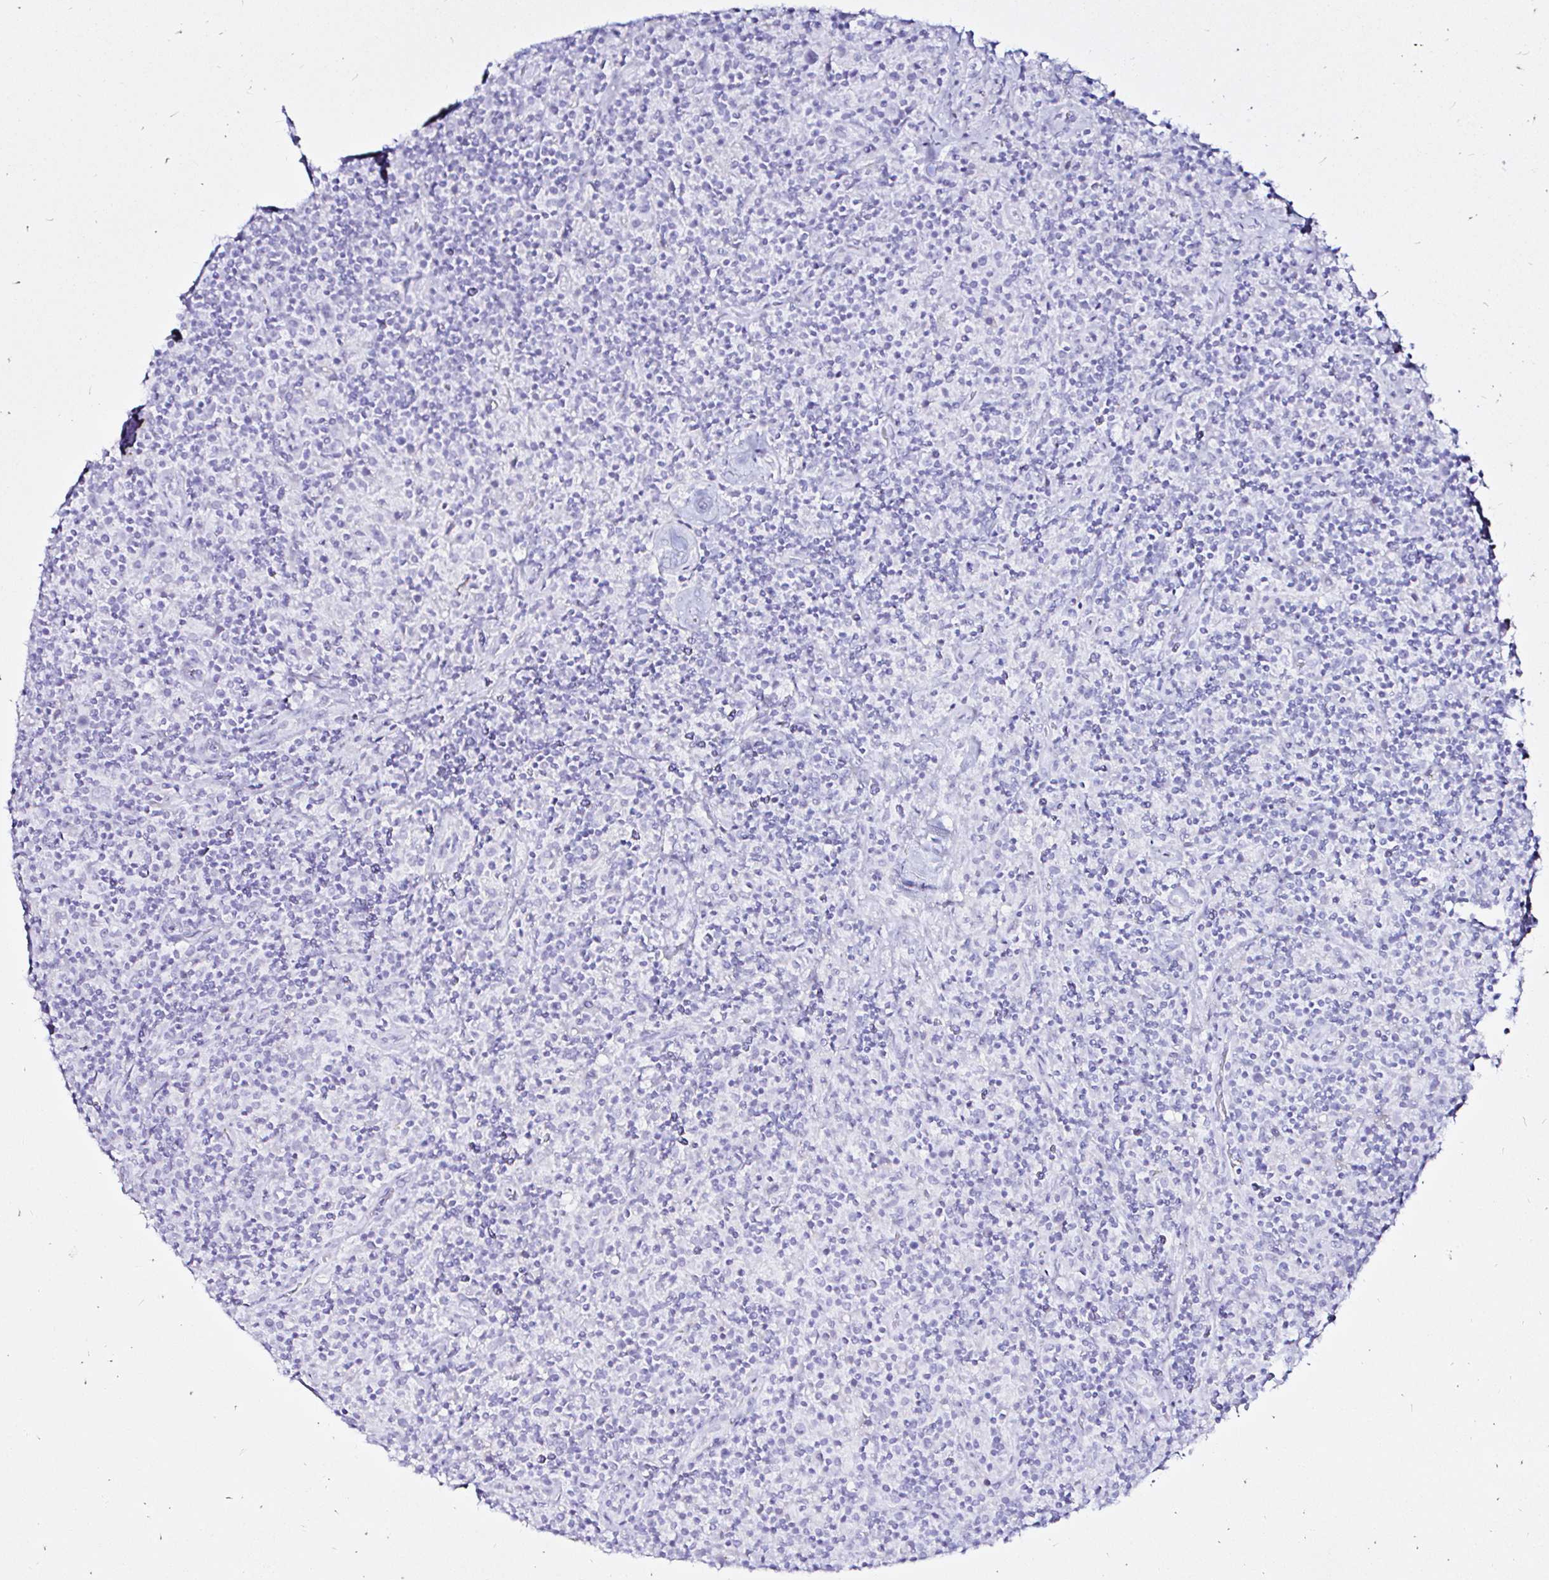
{"staining": {"intensity": "negative", "quantity": "none", "location": "none"}, "tissue": "lymphoma", "cell_type": "Tumor cells", "image_type": "cancer", "snomed": [{"axis": "morphology", "description": "Hodgkin's disease, NOS"}, {"axis": "topography", "description": "Lymph node"}], "caption": "The photomicrograph demonstrates no significant positivity in tumor cells of lymphoma.", "gene": "ZNF432", "patient": {"sex": "male", "age": 70}}